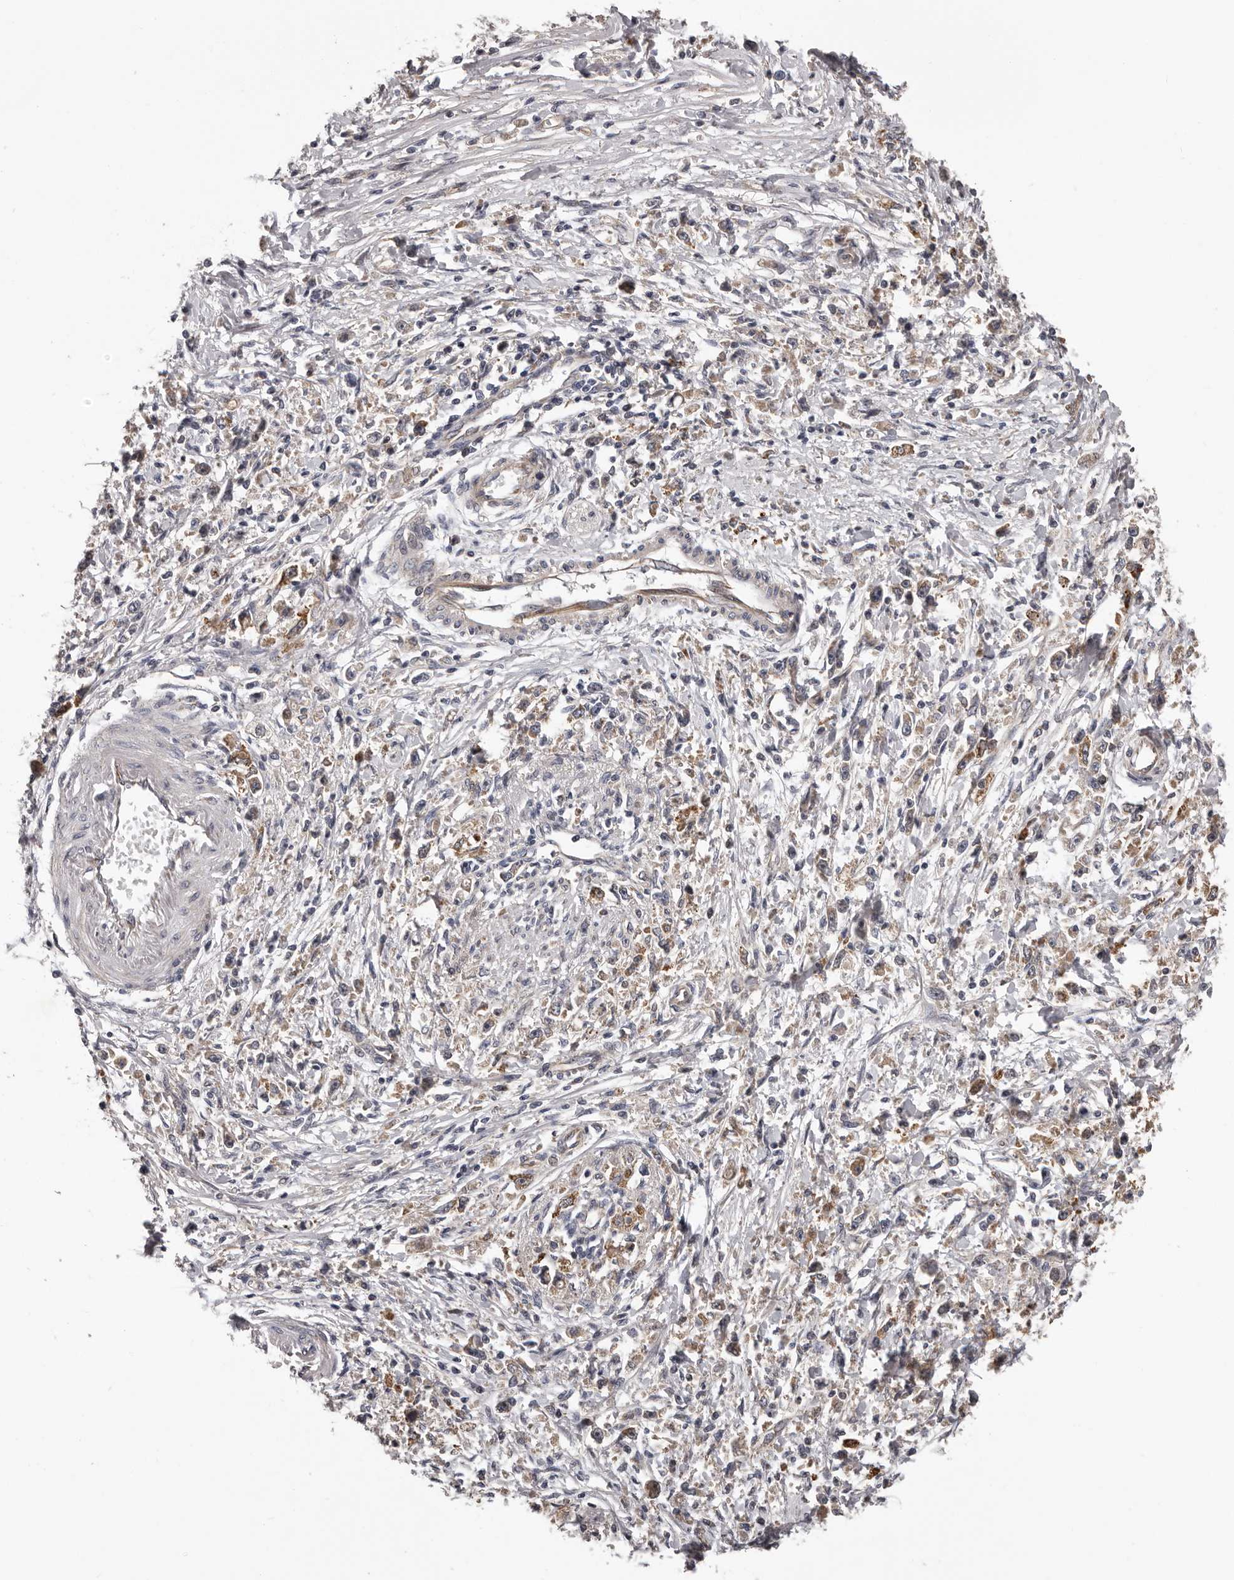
{"staining": {"intensity": "moderate", "quantity": "<25%", "location": "cytoplasmic/membranous"}, "tissue": "stomach cancer", "cell_type": "Tumor cells", "image_type": "cancer", "snomed": [{"axis": "morphology", "description": "Adenocarcinoma, NOS"}, {"axis": "topography", "description": "Stomach"}], "caption": "Stomach adenocarcinoma tissue reveals moderate cytoplasmic/membranous staining in about <25% of tumor cells", "gene": "VPS37A", "patient": {"sex": "female", "age": 59}}